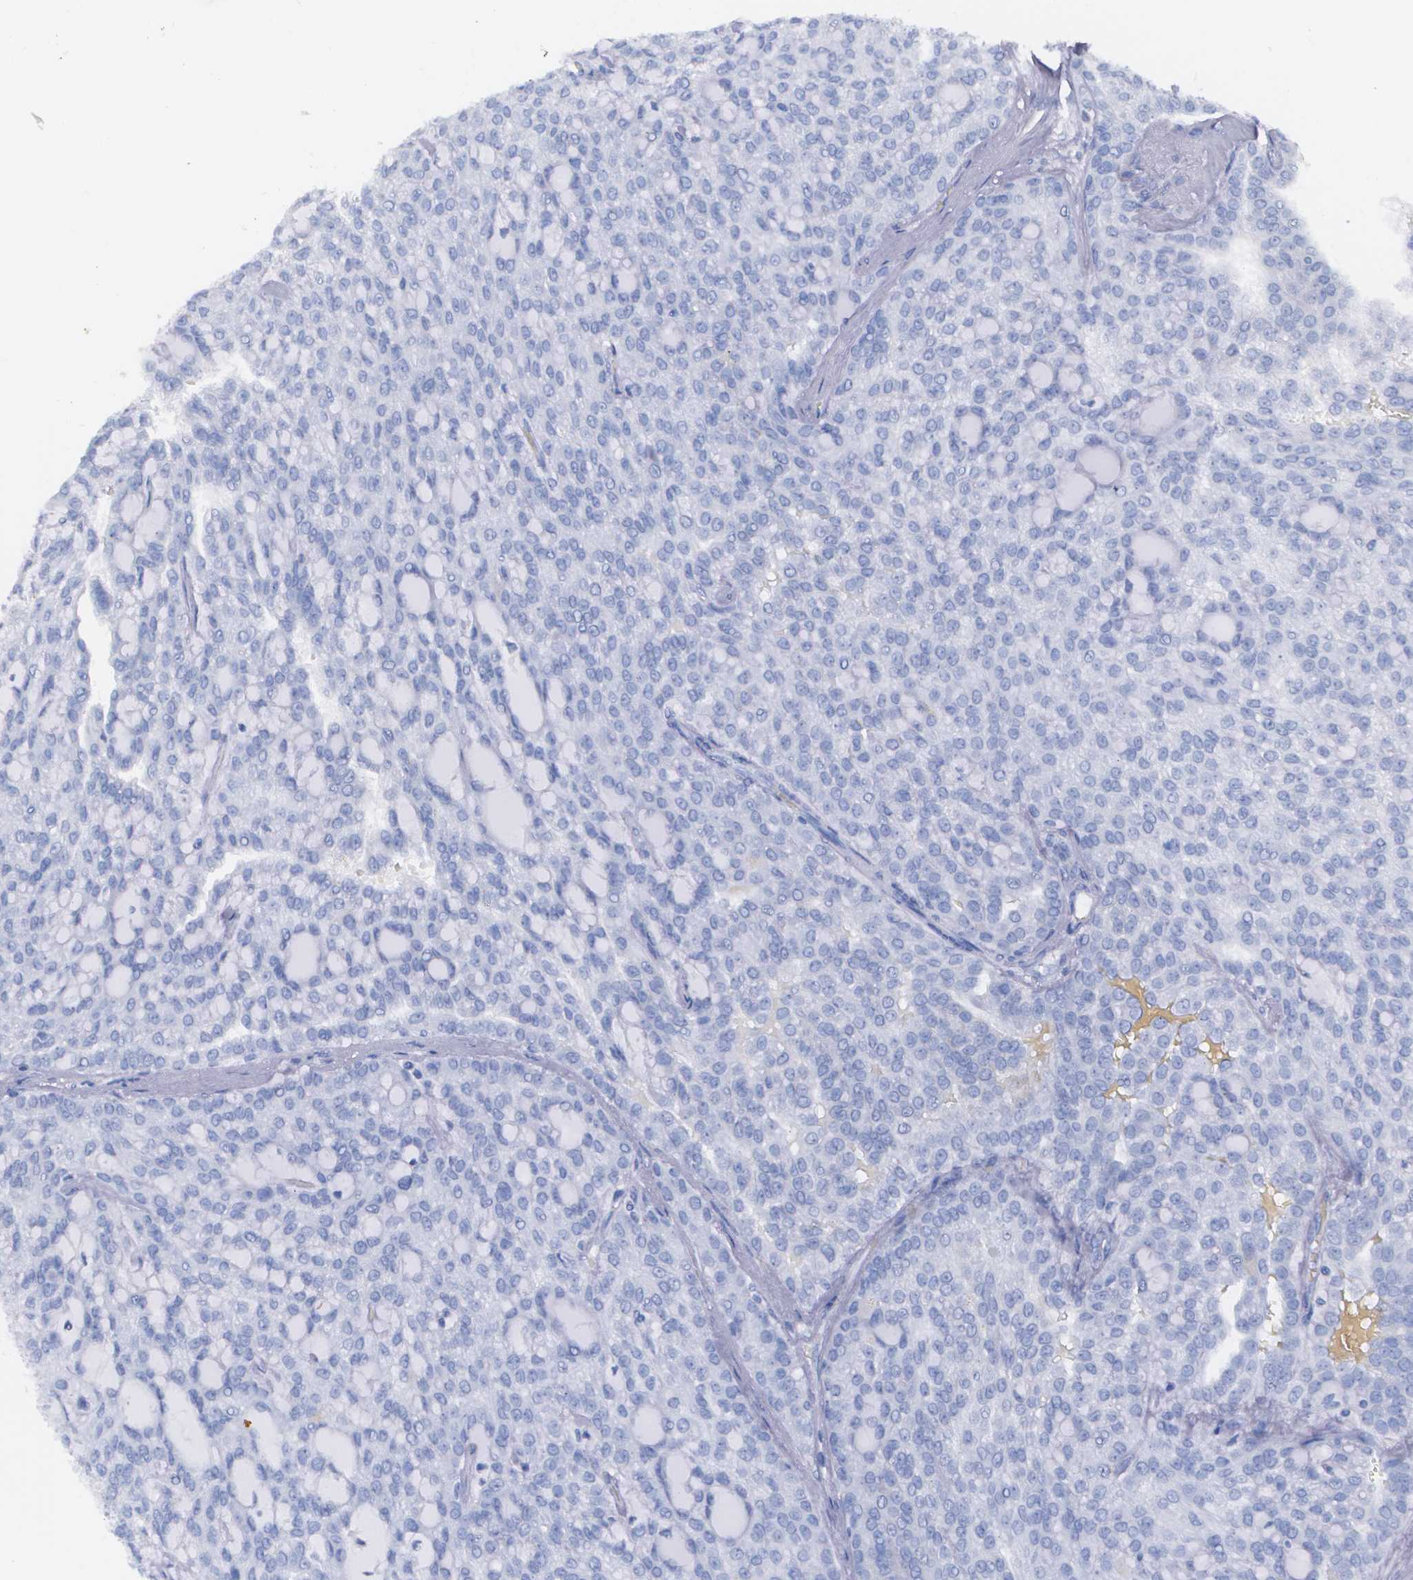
{"staining": {"intensity": "negative", "quantity": "none", "location": "none"}, "tissue": "renal cancer", "cell_type": "Tumor cells", "image_type": "cancer", "snomed": [{"axis": "morphology", "description": "Adenocarcinoma, NOS"}, {"axis": "topography", "description": "Kidney"}], "caption": "A histopathology image of human renal adenocarcinoma is negative for staining in tumor cells.", "gene": "HMMR", "patient": {"sex": "male", "age": 63}}